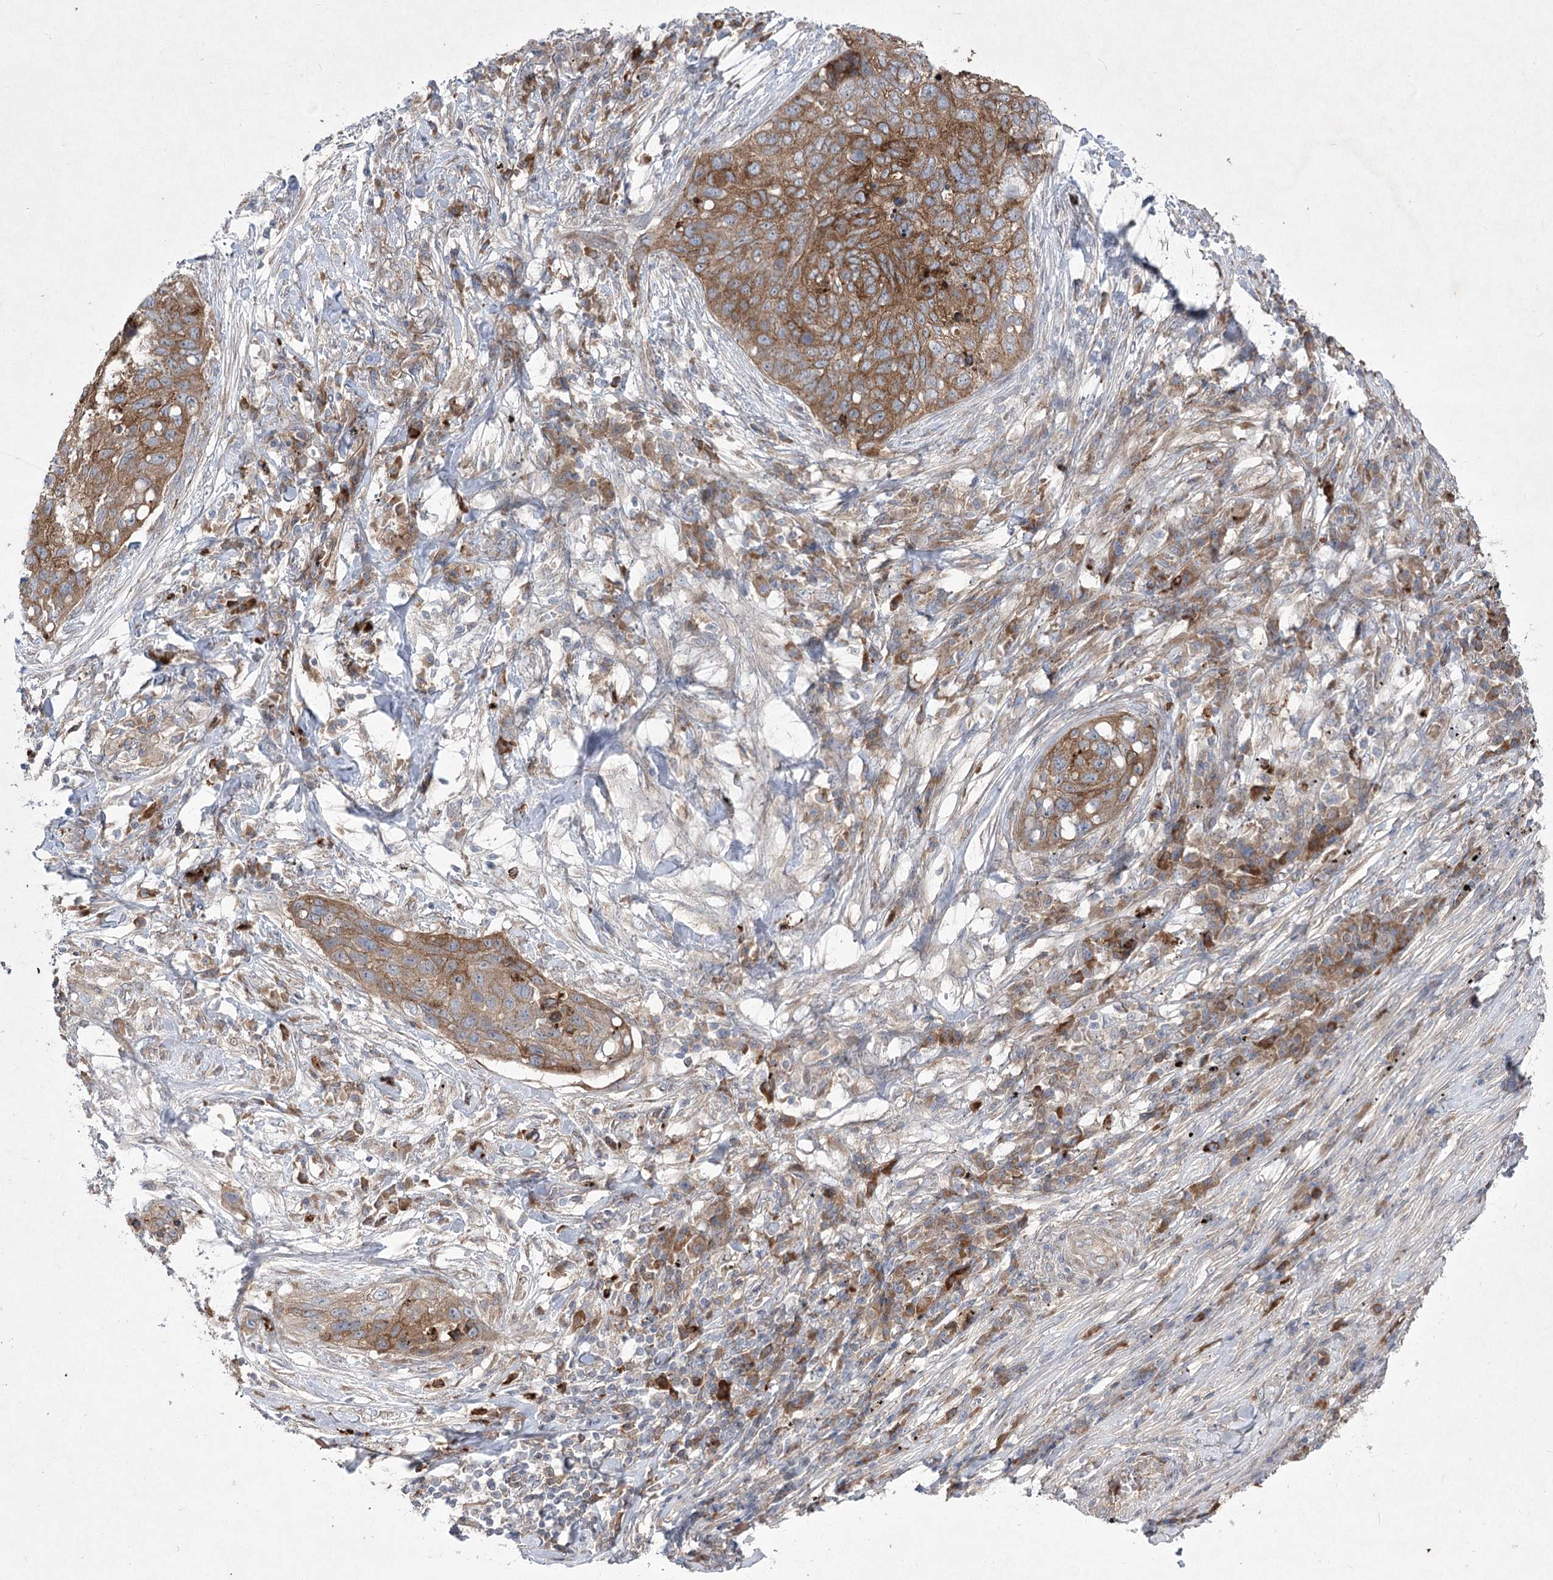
{"staining": {"intensity": "moderate", "quantity": ">75%", "location": "cytoplasmic/membranous"}, "tissue": "lung cancer", "cell_type": "Tumor cells", "image_type": "cancer", "snomed": [{"axis": "morphology", "description": "Squamous cell carcinoma, NOS"}, {"axis": "topography", "description": "Lung"}], "caption": "This image shows squamous cell carcinoma (lung) stained with immunohistochemistry to label a protein in brown. The cytoplasmic/membranous of tumor cells show moderate positivity for the protein. Nuclei are counter-stained blue.", "gene": "PLEKHA5", "patient": {"sex": "female", "age": 63}}